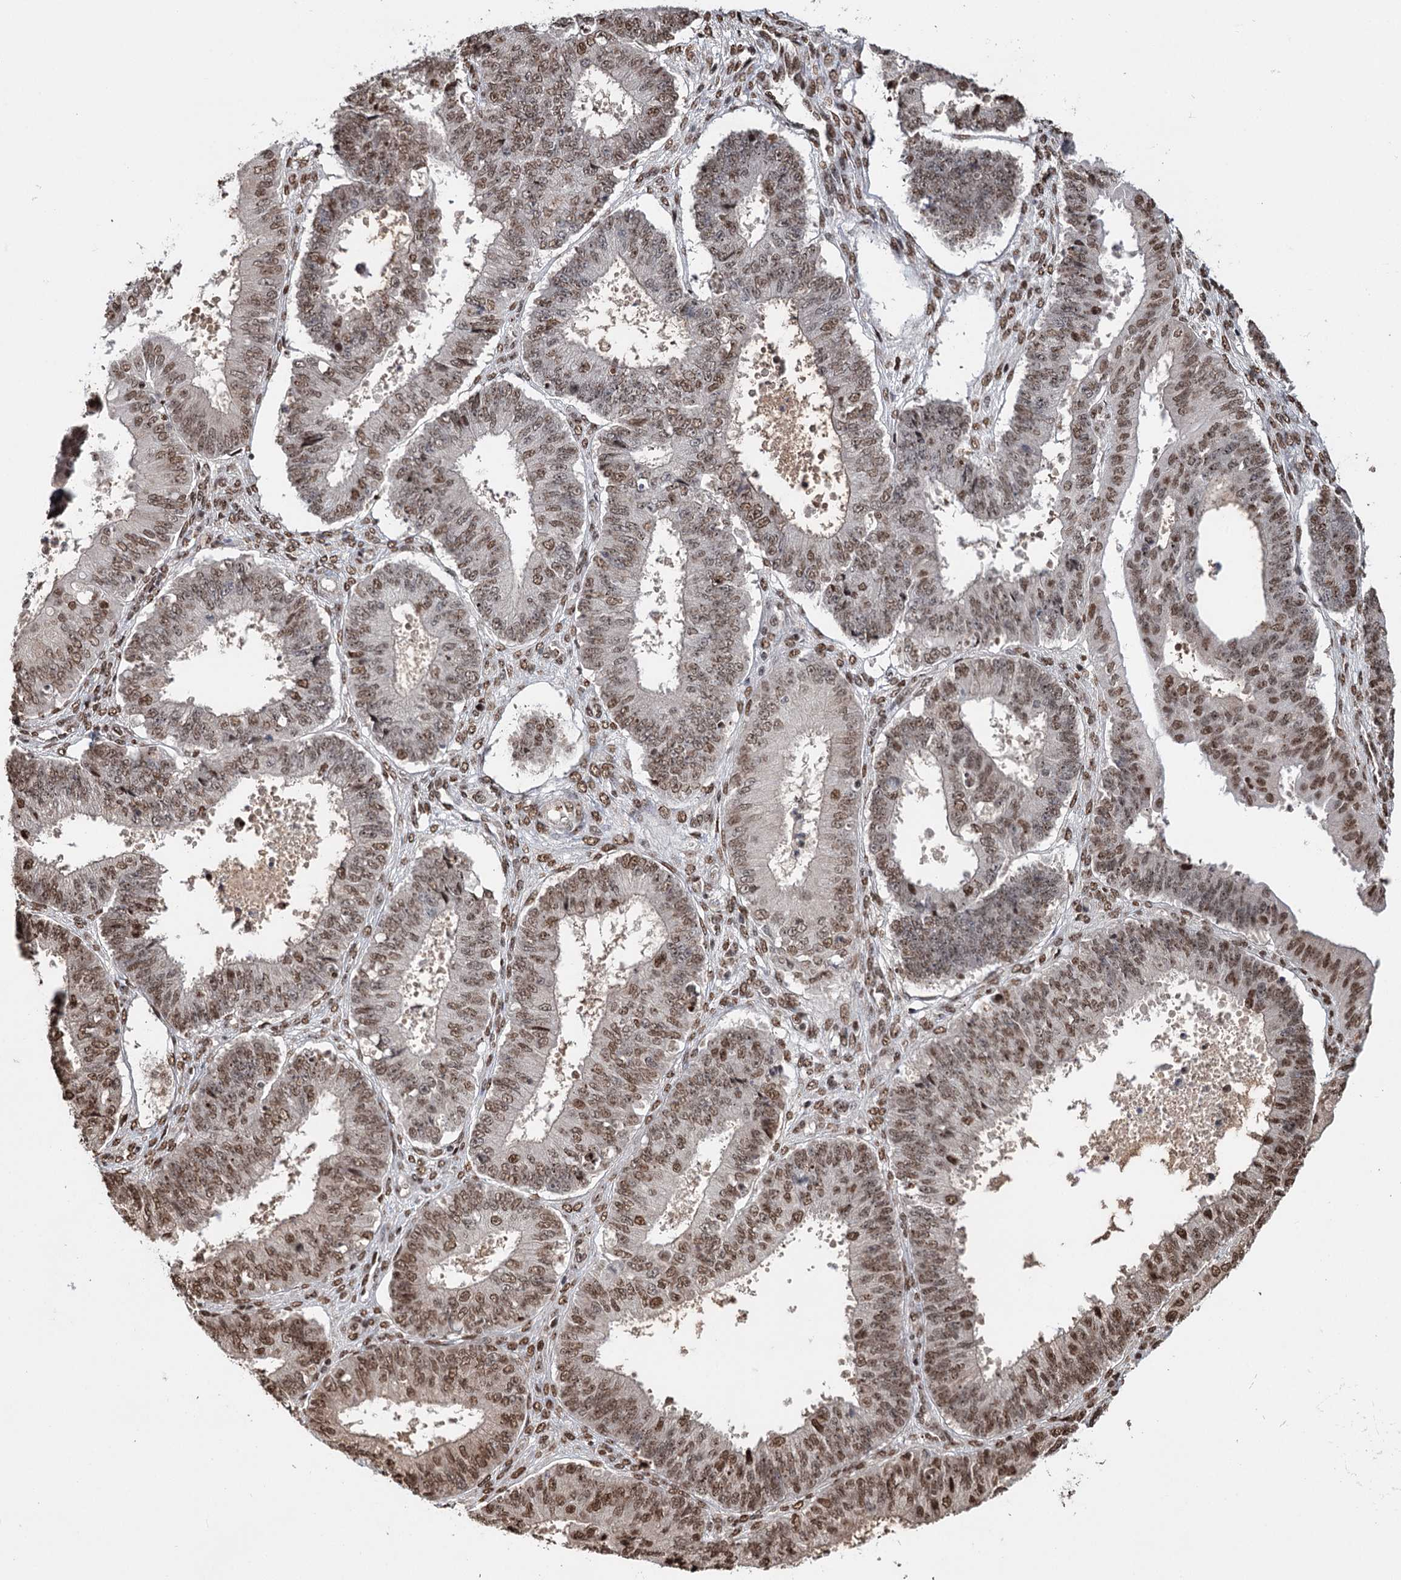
{"staining": {"intensity": "moderate", "quantity": ">75%", "location": "nuclear"}, "tissue": "ovarian cancer", "cell_type": "Tumor cells", "image_type": "cancer", "snomed": [{"axis": "morphology", "description": "Carcinoma, endometroid"}, {"axis": "topography", "description": "Appendix"}, {"axis": "topography", "description": "Ovary"}], "caption": "Protein expression analysis of ovarian cancer (endometroid carcinoma) exhibits moderate nuclear staining in about >75% of tumor cells.", "gene": "RPS27A", "patient": {"sex": "female", "age": 42}}